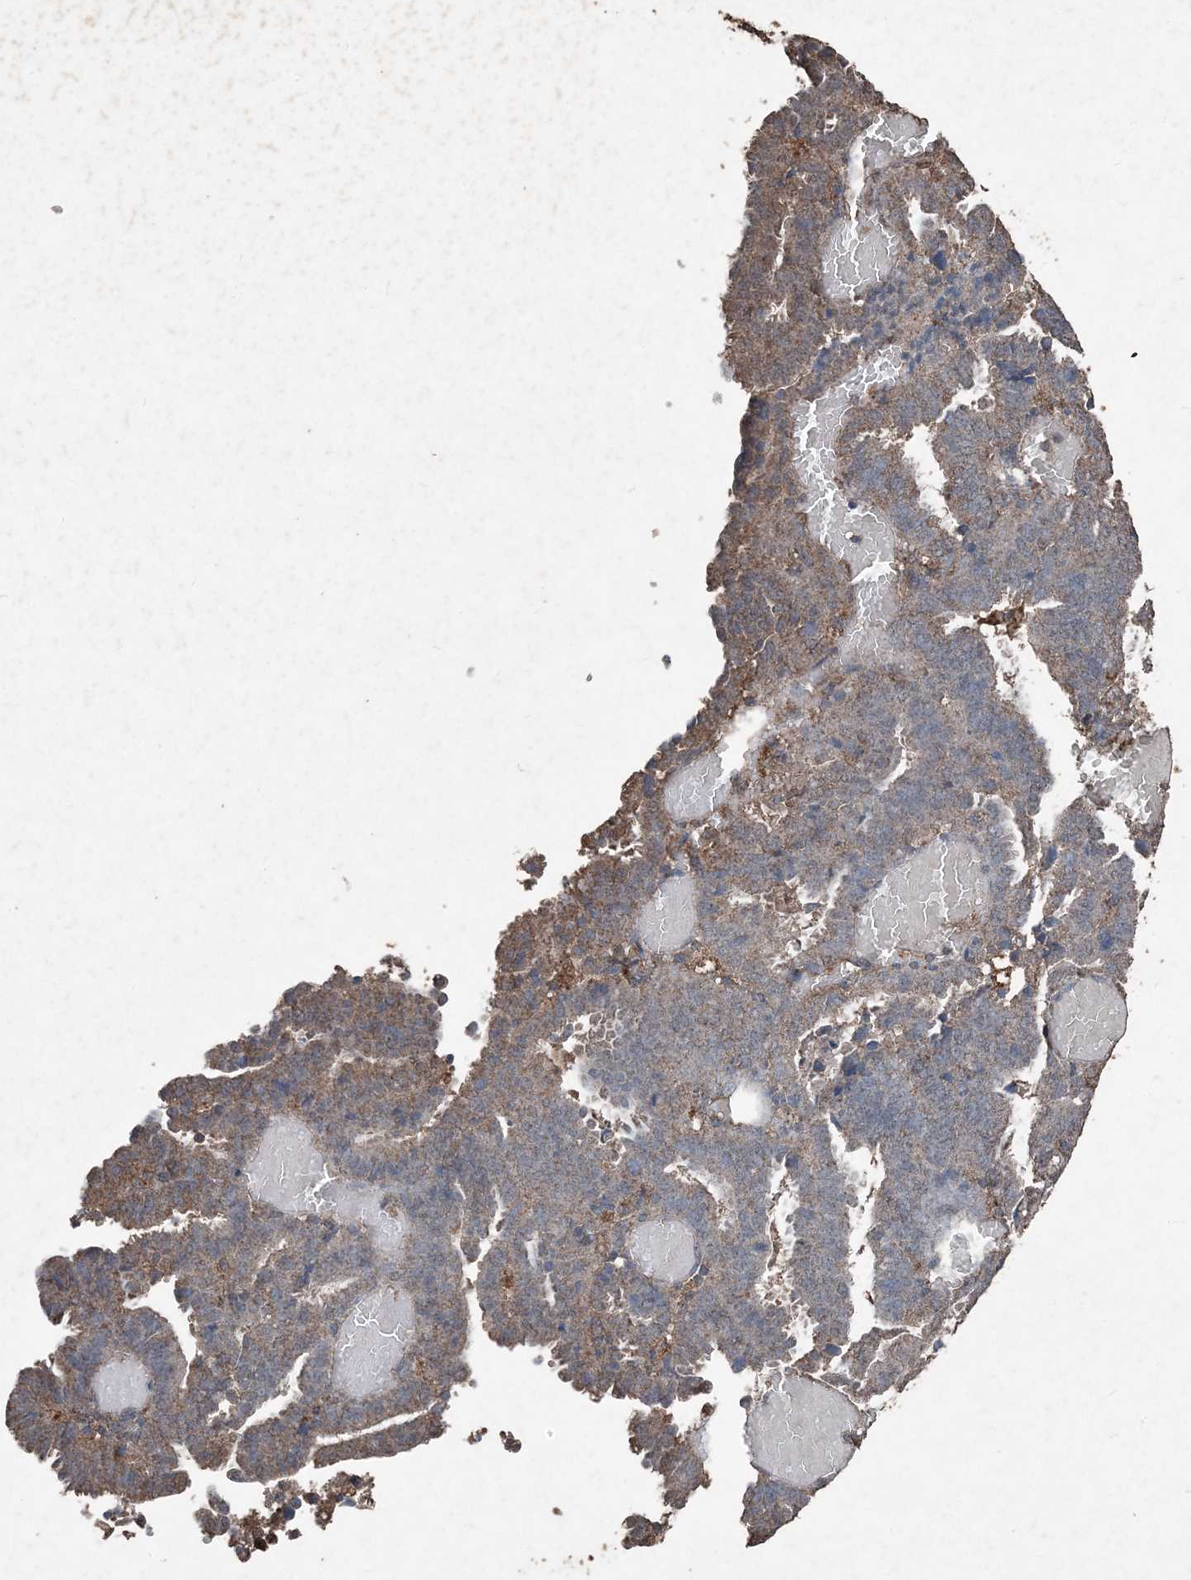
{"staining": {"intensity": "moderate", "quantity": "<25%", "location": "cytoplasmic/membranous"}, "tissue": "endometrial cancer", "cell_type": "Tumor cells", "image_type": "cancer", "snomed": [{"axis": "morphology", "description": "Adenocarcinoma, NOS"}, {"axis": "topography", "description": "Uterus"}], "caption": "Immunohistochemistry photomicrograph of human endometrial cancer stained for a protein (brown), which reveals low levels of moderate cytoplasmic/membranous positivity in about <25% of tumor cells.", "gene": "FCN3", "patient": {"sex": "female", "age": 83}}